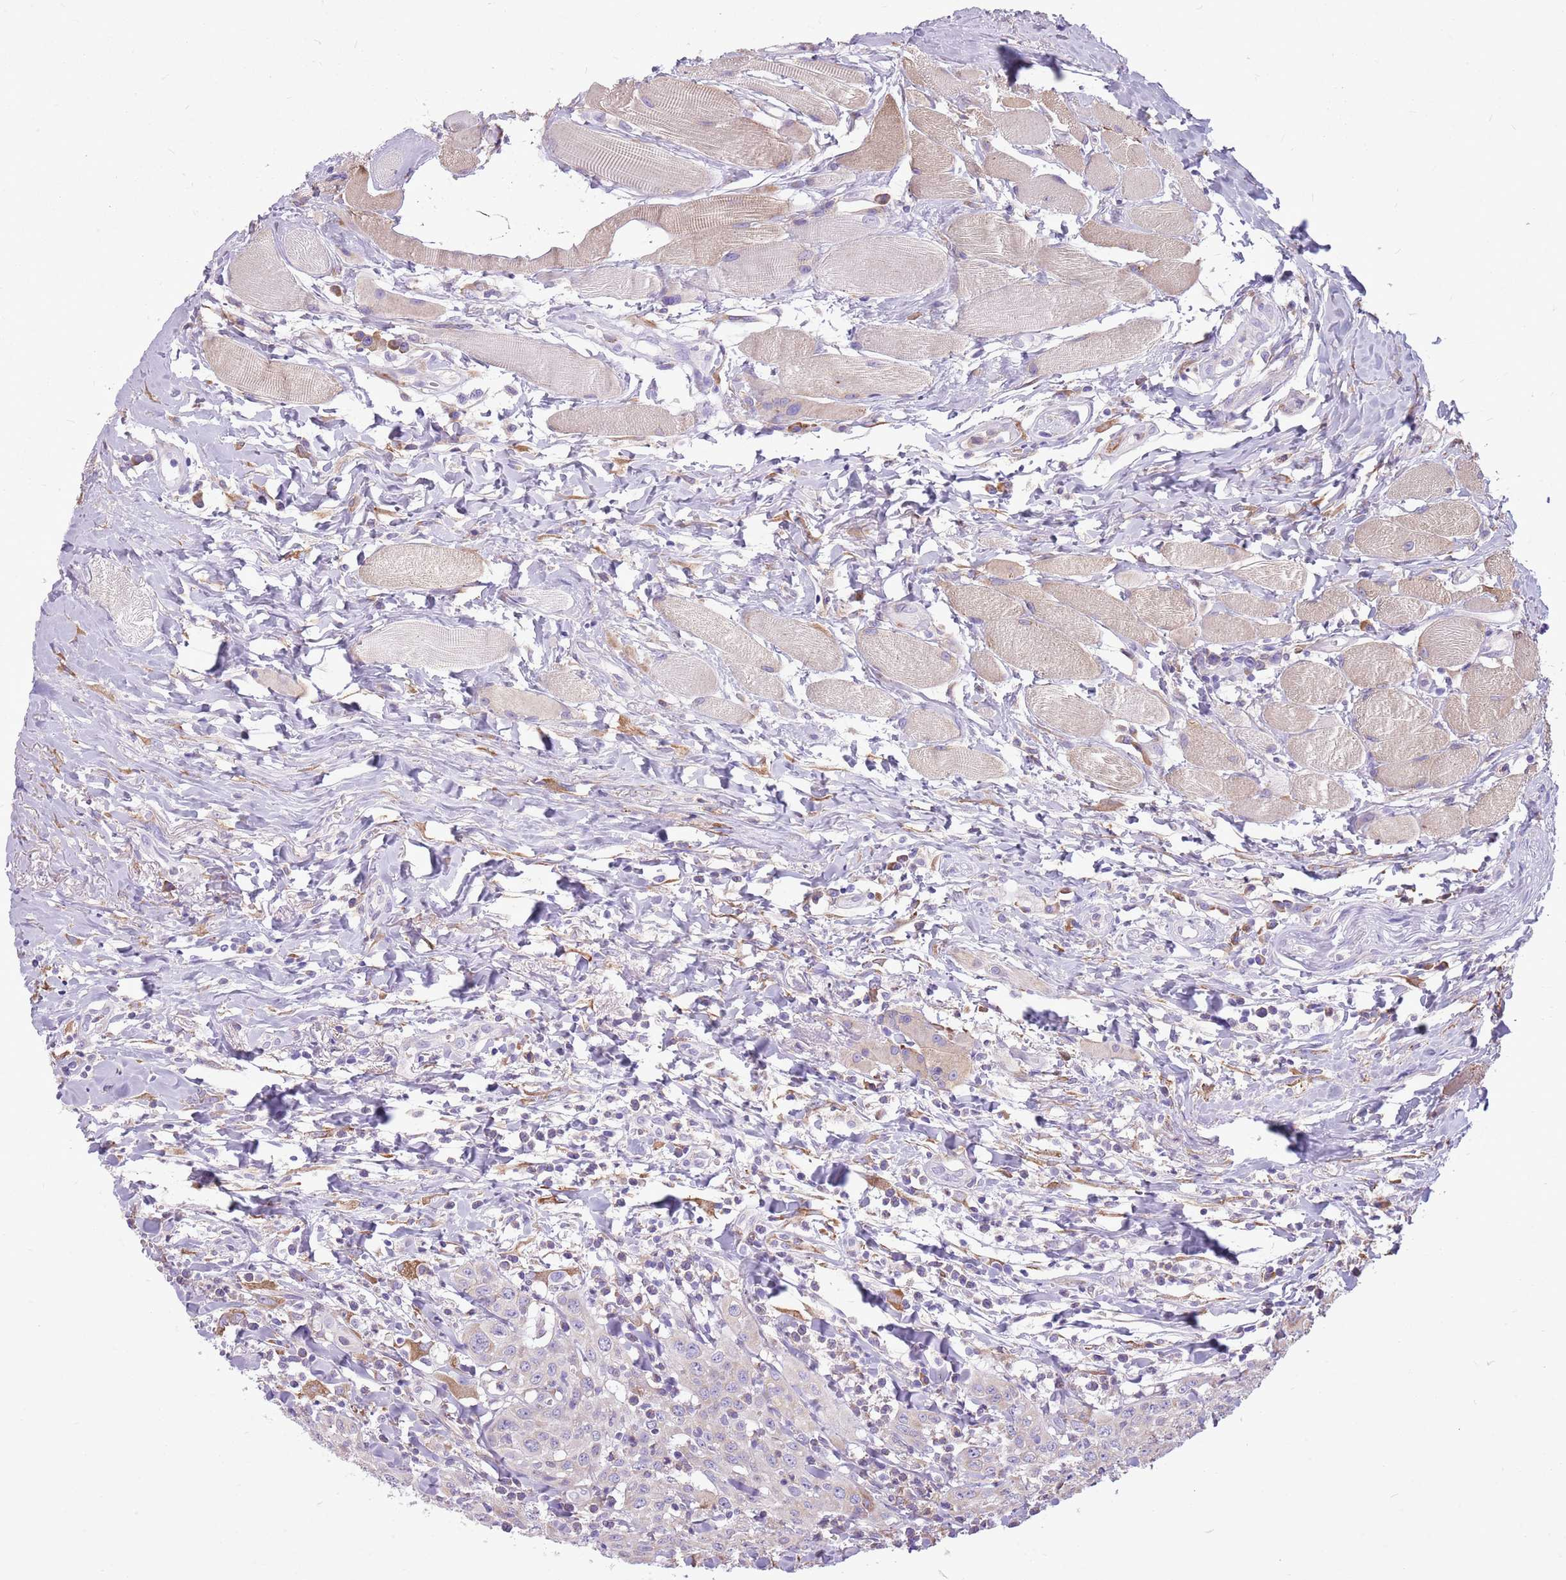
{"staining": {"intensity": "weak", "quantity": "25%-75%", "location": "cytoplasmic/membranous"}, "tissue": "head and neck cancer", "cell_type": "Tumor cells", "image_type": "cancer", "snomed": [{"axis": "morphology", "description": "Normal tissue, NOS"}, {"axis": "morphology", "description": "Squamous cell carcinoma, NOS"}, {"axis": "topography", "description": "Oral tissue"}, {"axis": "topography", "description": "Head-Neck"}], "caption": "Brown immunohistochemical staining in head and neck squamous cell carcinoma displays weak cytoplasmic/membranous expression in about 25%-75% of tumor cells.", "gene": "KCTD19", "patient": {"sex": "female", "age": 70}}